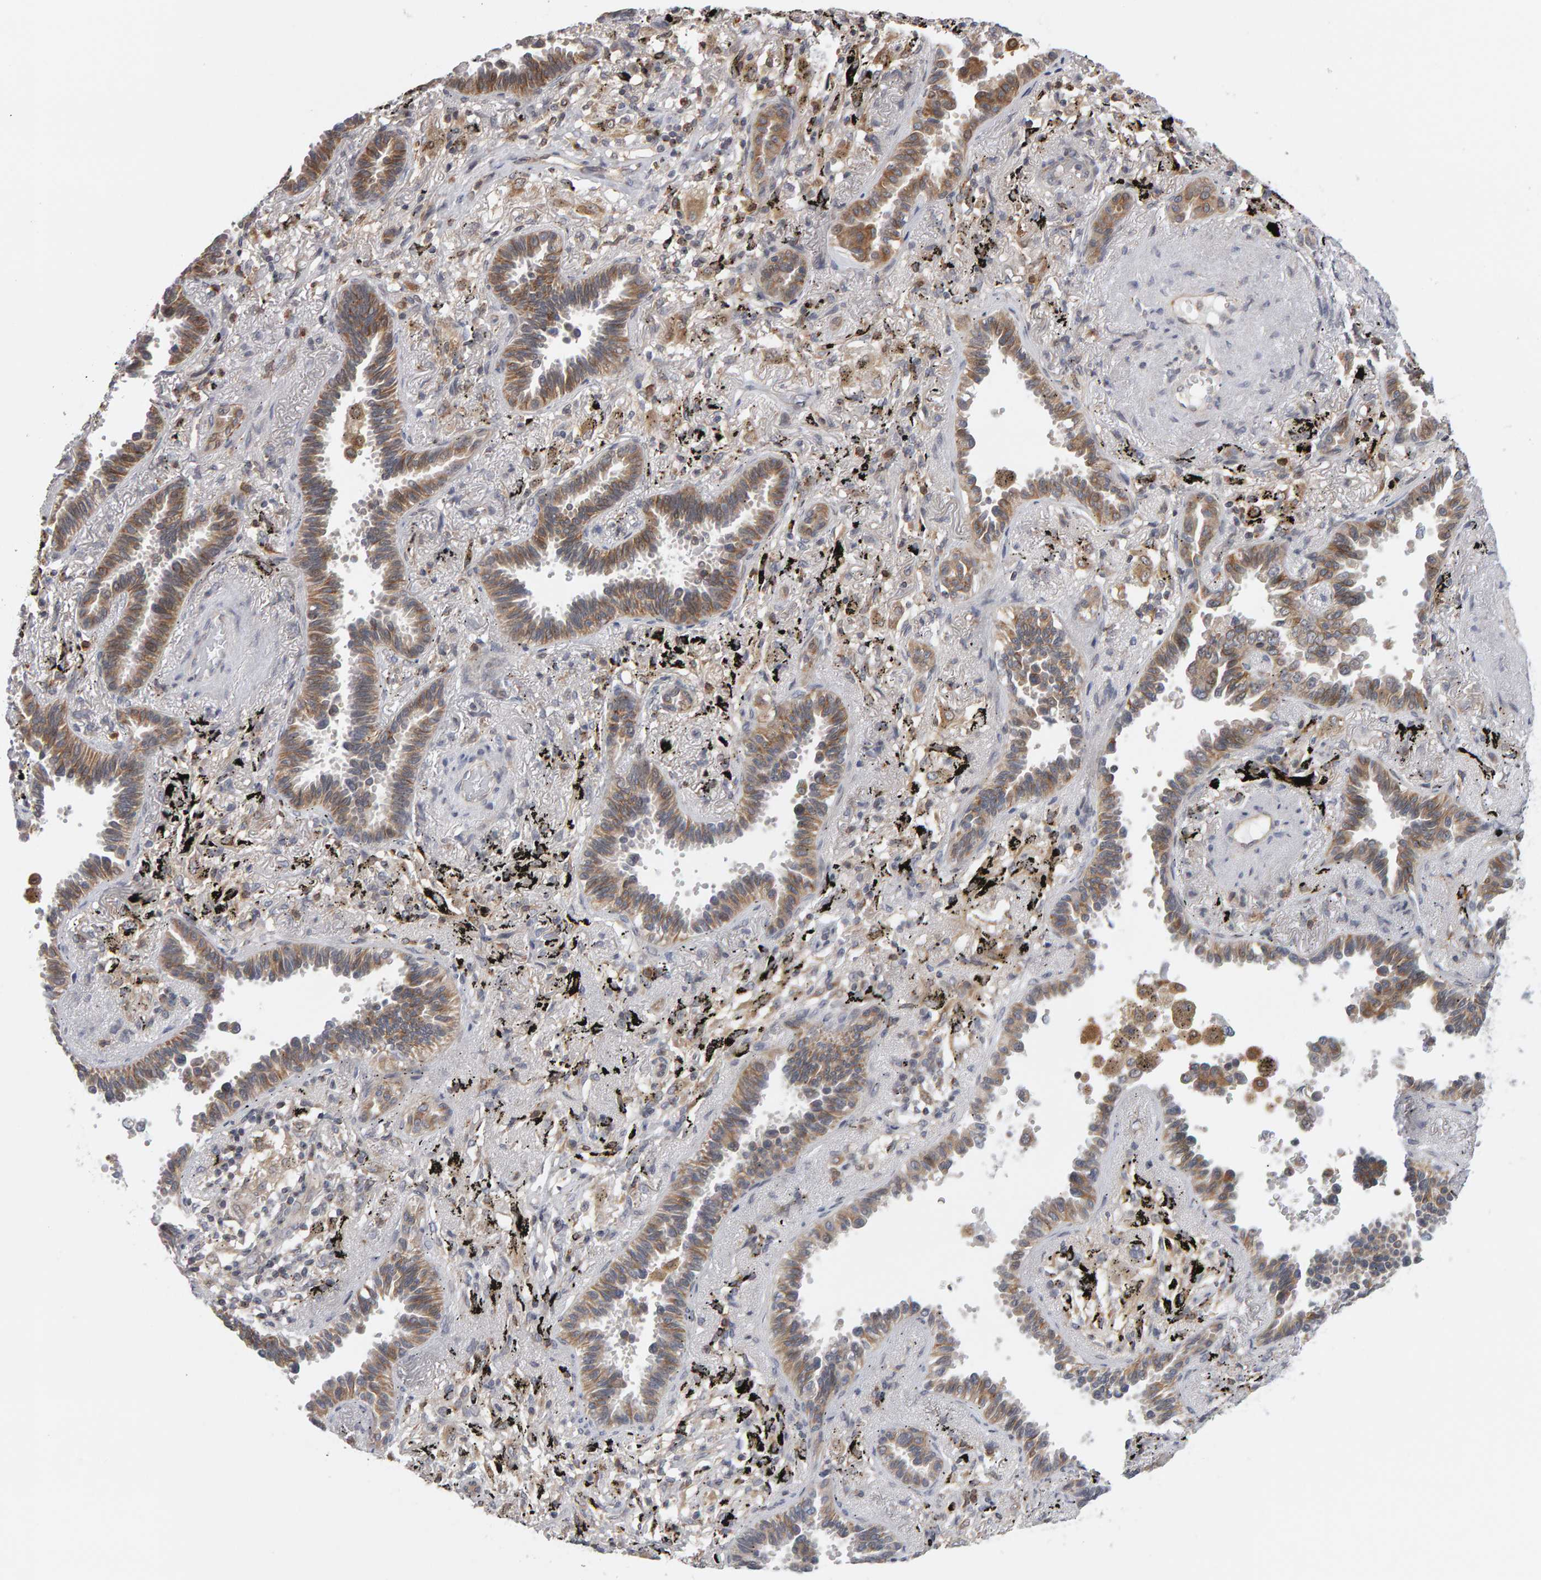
{"staining": {"intensity": "moderate", "quantity": ">75%", "location": "cytoplasmic/membranous"}, "tissue": "lung cancer", "cell_type": "Tumor cells", "image_type": "cancer", "snomed": [{"axis": "morphology", "description": "Adenocarcinoma, NOS"}, {"axis": "topography", "description": "Lung"}], "caption": "Immunohistochemical staining of human lung cancer shows medium levels of moderate cytoplasmic/membranous positivity in approximately >75% of tumor cells.", "gene": "MSRA", "patient": {"sex": "male", "age": 59}}